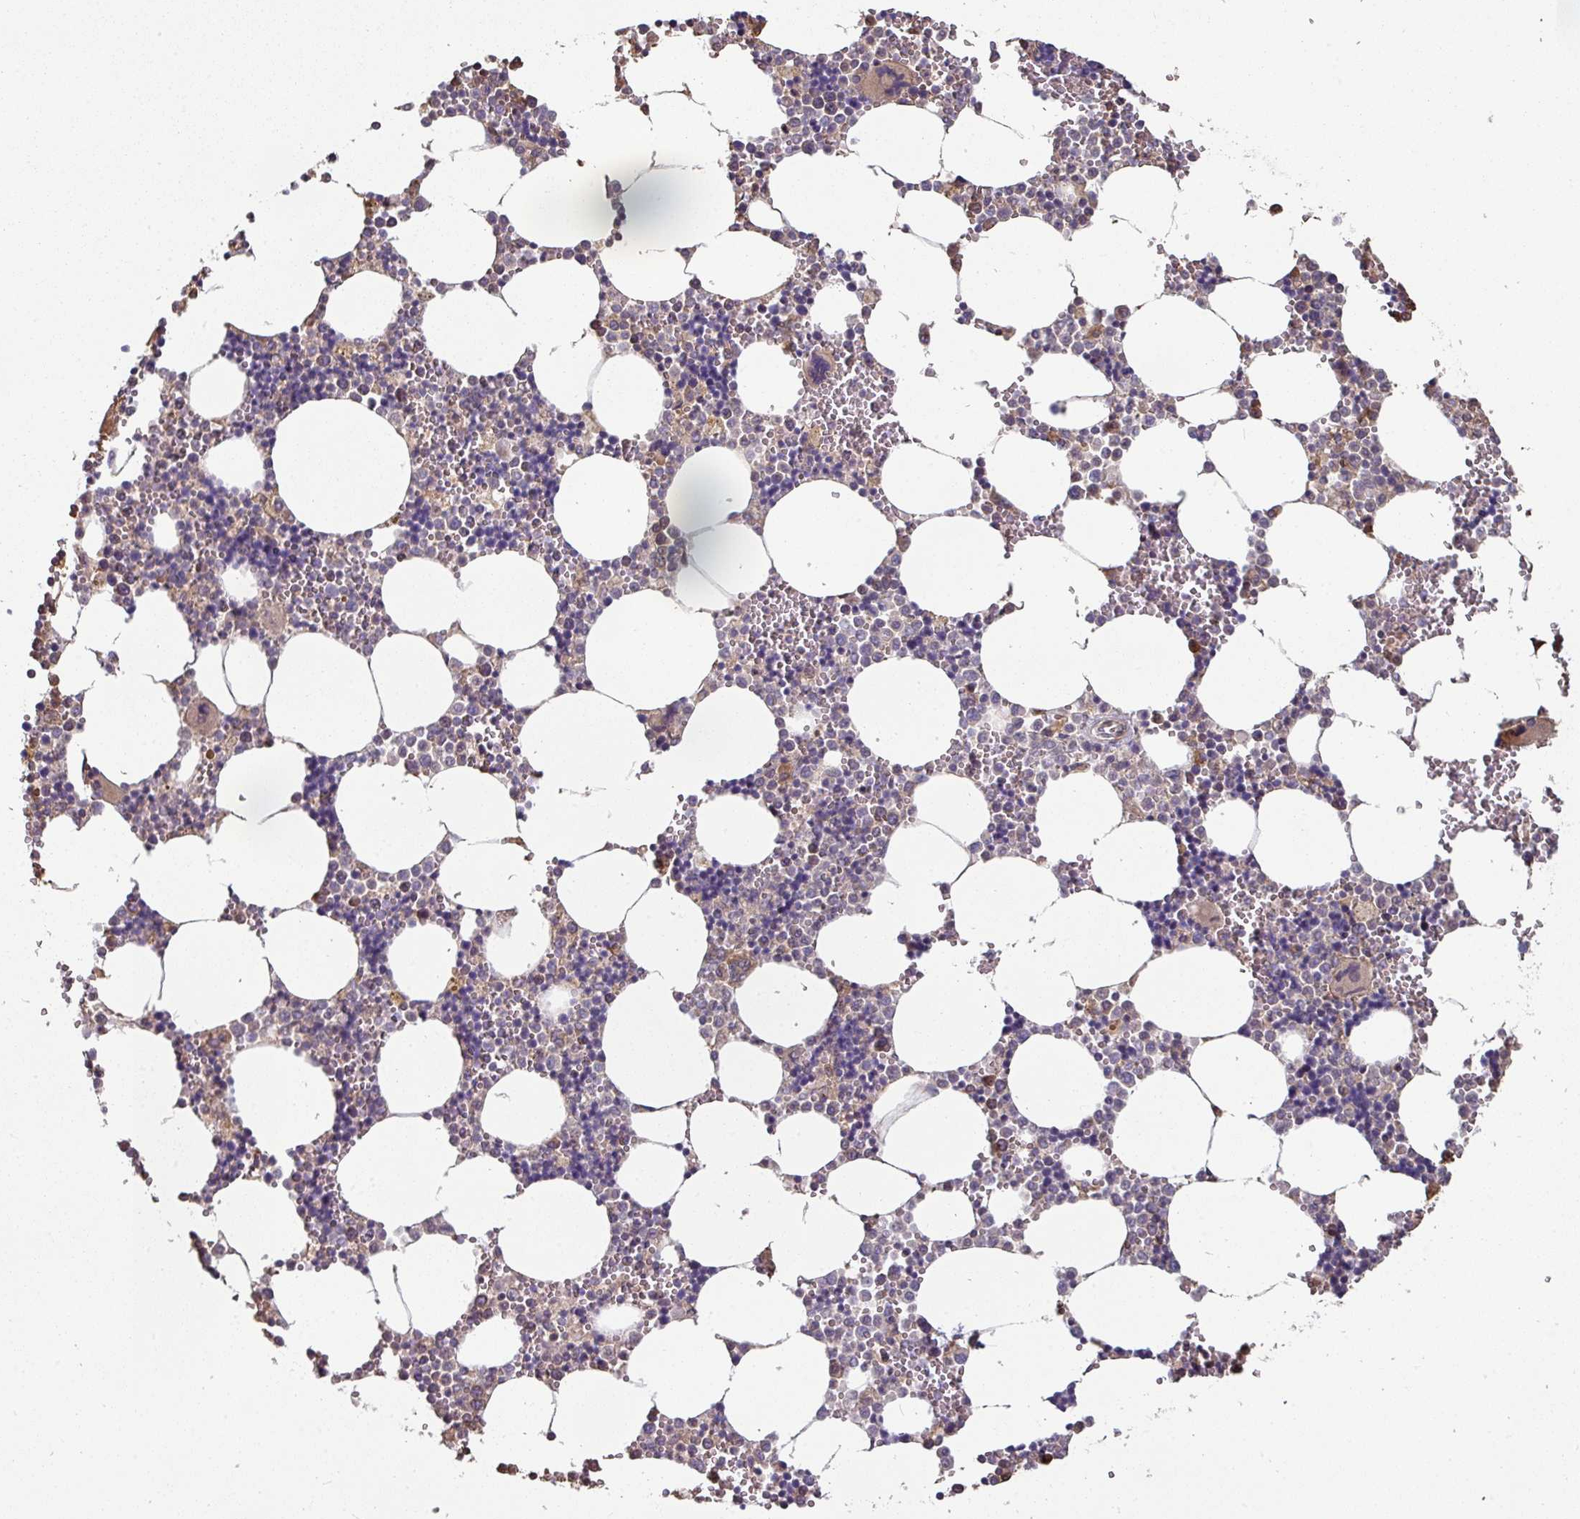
{"staining": {"intensity": "moderate", "quantity": "25%-75%", "location": "cytoplasmic/membranous"}, "tissue": "bone marrow", "cell_type": "Hematopoietic cells", "image_type": "normal", "snomed": [{"axis": "morphology", "description": "Normal tissue, NOS"}, {"axis": "topography", "description": "Bone marrow"}], "caption": "The image displays immunohistochemical staining of normal bone marrow. There is moderate cytoplasmic/membranous expression is seen in approximately 25%-75% of hematopoietic cells.", "gene": "SIK1", "patient": {"sex": "male", "age": 54}}